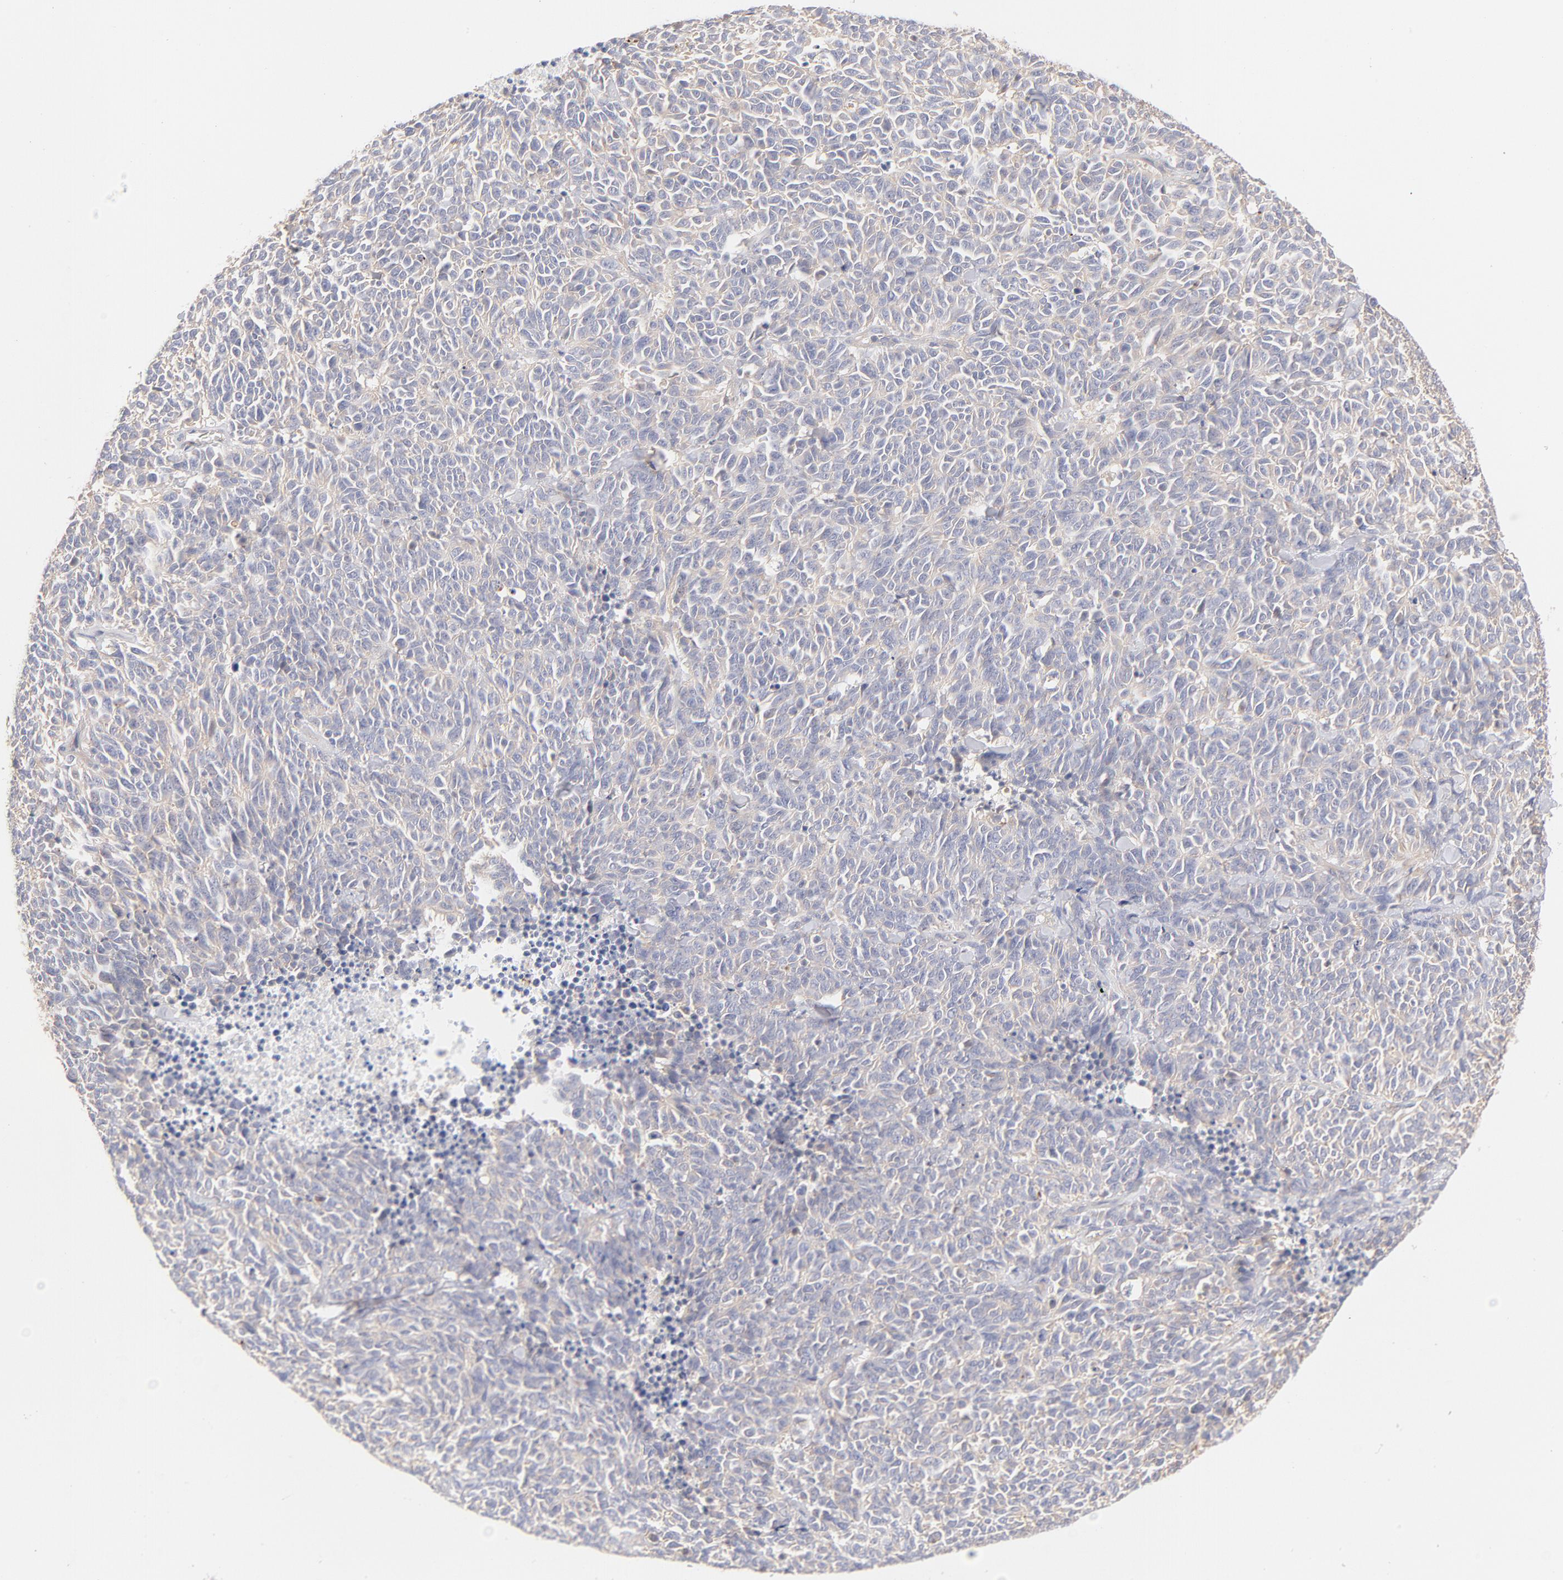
{"staining": {"intensity": "negative", "quantity": "none", "location": "none"}, "tissue": "lung cancer", "cell_type": "Tumor cells", "image_type": "cancer", "snomed": [{"axis": "morphology", "description": "Neoplasm, malignant, NOS"}, {"axis": "topography", "description": "Lung"}], "caption": "This is an immunohistochemistry photomicrograph of neoplasm (malignant) (lung). There is no staining in tumor cells.", "gene": "LDLRAP1", "patient": {"sex": "female", "age": 58}}